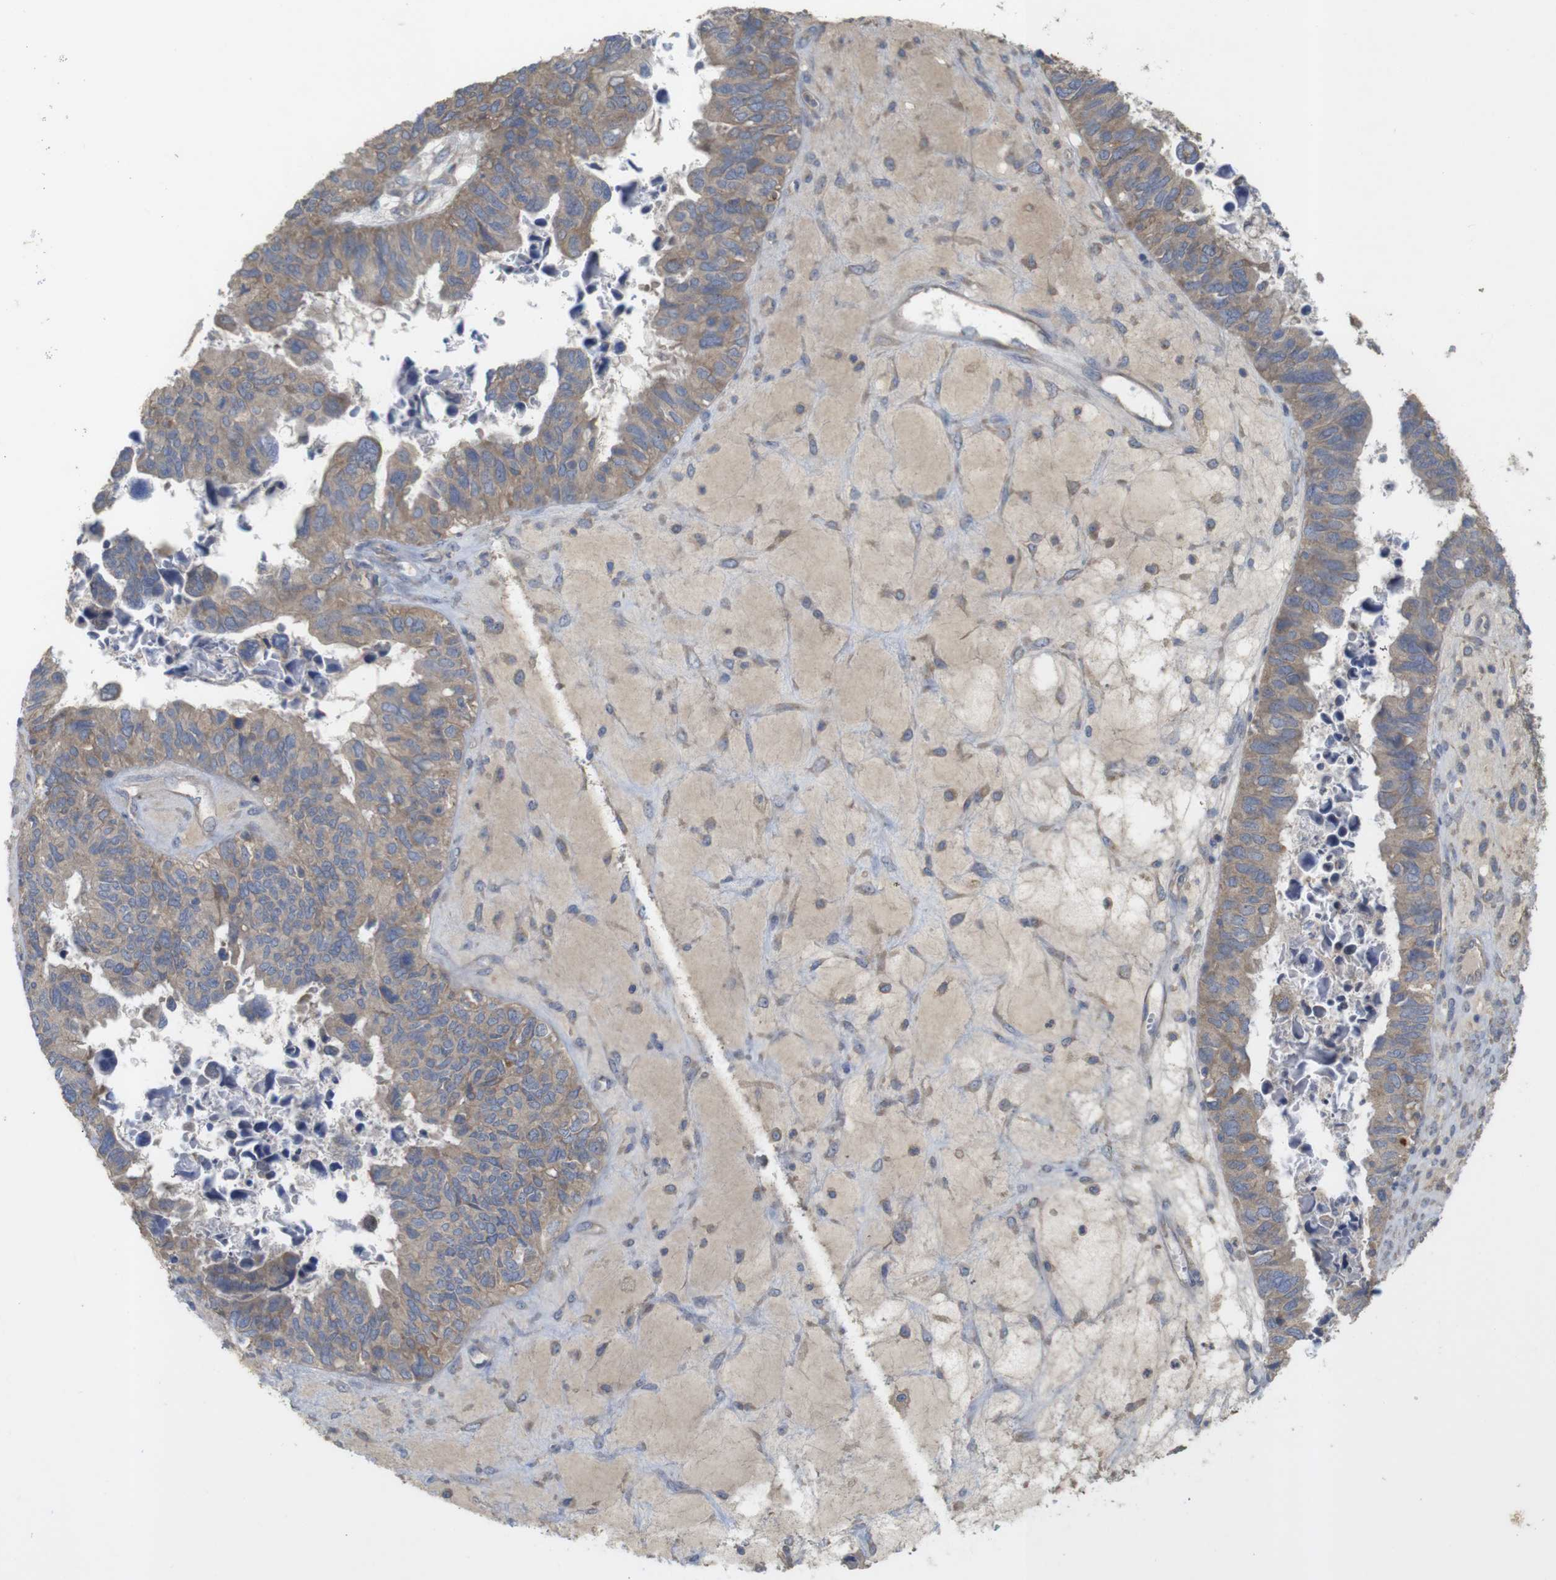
{"staining": {"intensity": "weak", "quantity": ">75%", "location": "cytoplasmic/membranous"}, "tissue": "ovarian cancer", "cell_type": "Tumor cells", "image_type": "cancer", "snomed": [{"axis": "morphology", "description": "Cystadenocarcinoma, serous, NOS"}, {"axis": "topography", "description": "Ovary"}], "caption": "Immunohistochemistry (DAB (3,3'-diaminobenzidine)) staining of ovarian cancer reveals weak cytoplasmic/membranous protein positivity in approximately >75% of tumor cells. (brown staining indicates protein expression, while blue staining denotes nuclei).", "gene": "KCNS3", "patient": {"sex": "female", "age": 79}}